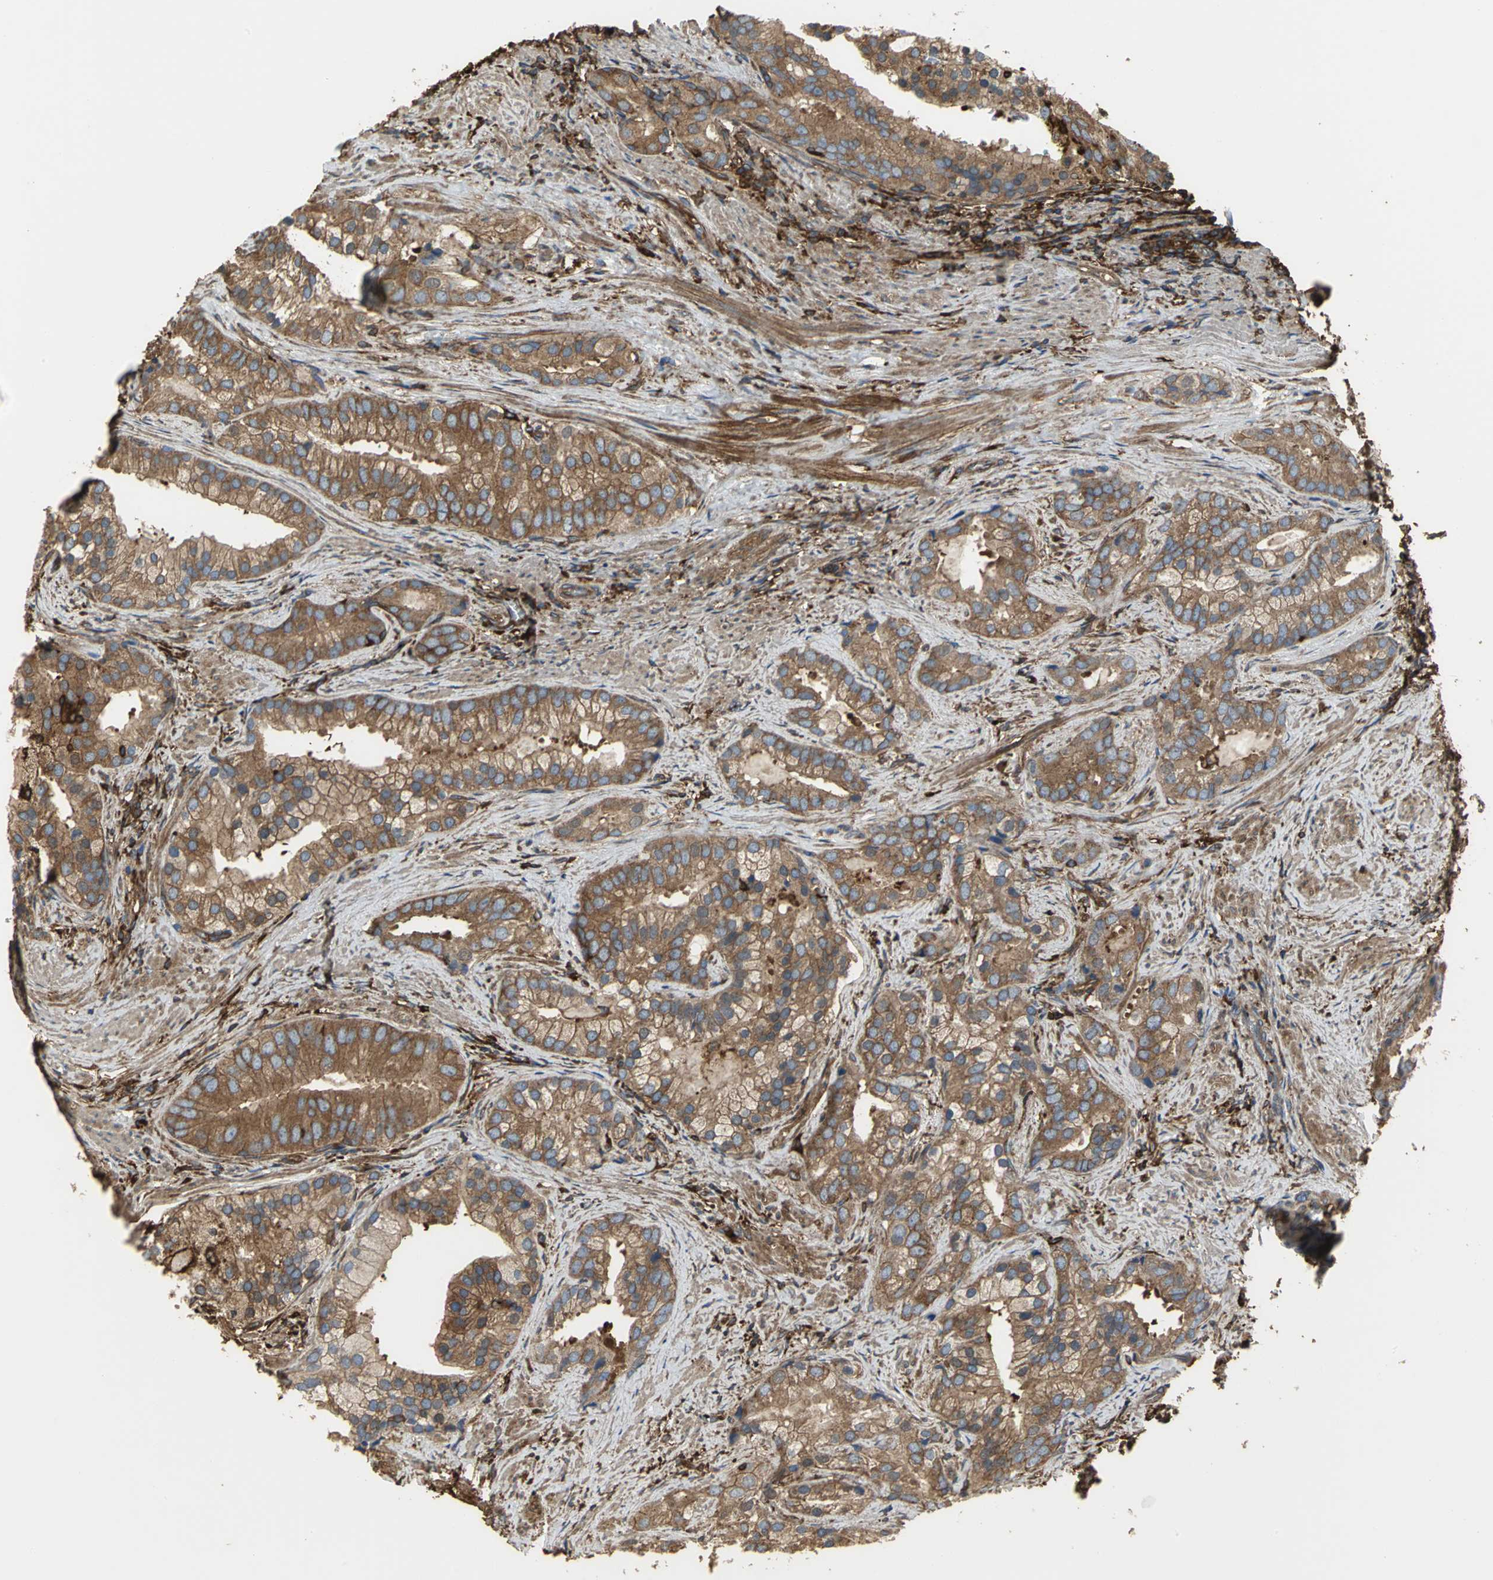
{"staining": {"intensity": "moderate", "quantity": ">75%", "location": "cytoplasmic/membranous"}, "tissue": "prostate cancer", "cell_type": "Tumor cells", "image_type": "cancer", "snomed": [{"axis": "morphology", "description": "Adenocarcinoma, Low grade"}, {"axis": "topography", "description": "Prostate"}], "caption": "Moderate cytoplasmic/membranous expression for a protein is appreciated in about >75% of tumor cells of prostate low-grade adenocarcinoma using IHC.", "gene": "TLN1", "patient": {"sex": "male", "age": 71}}